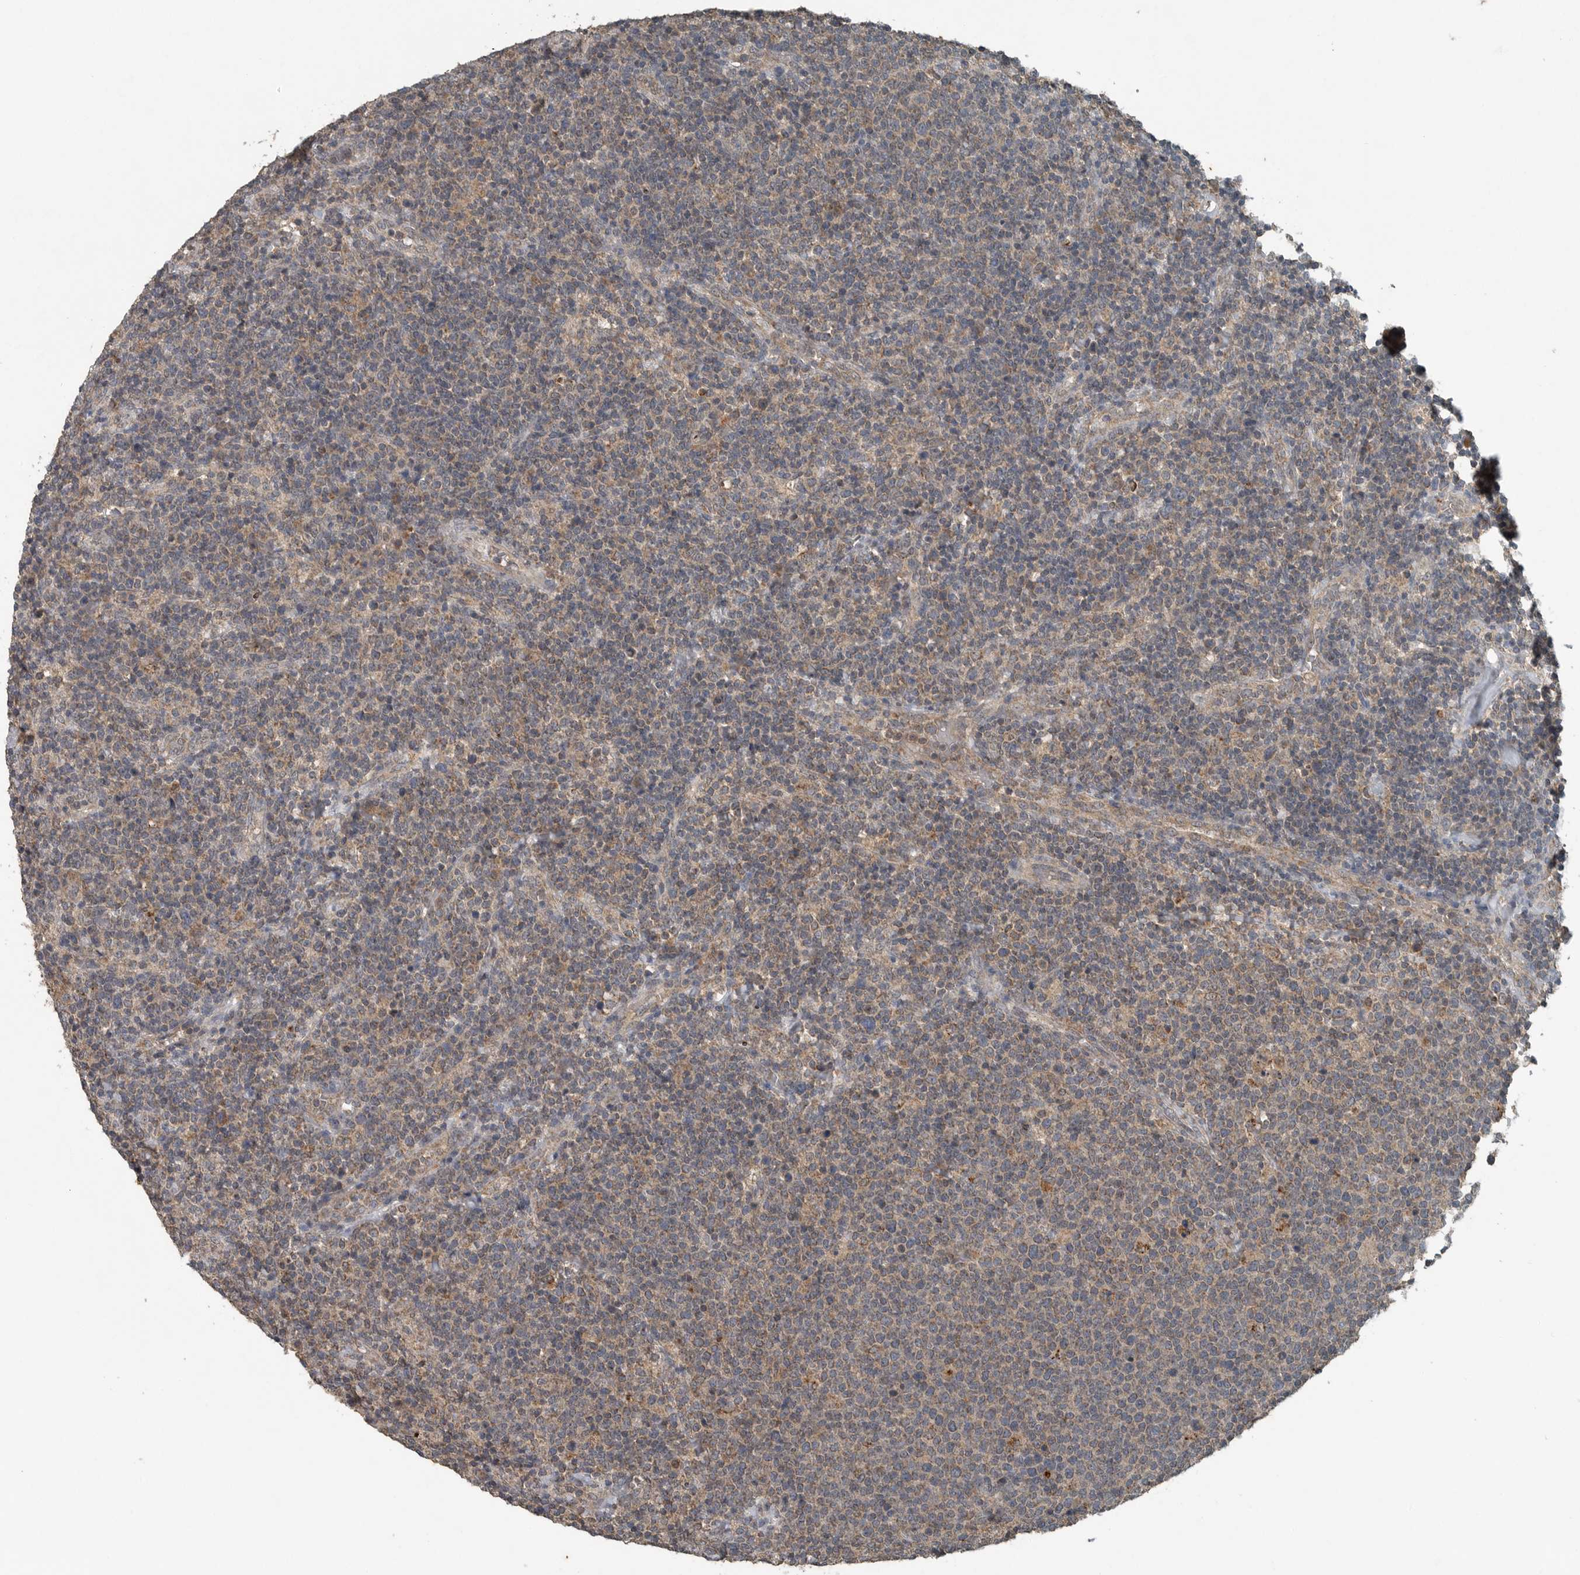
{"staining": {"intensity": "weak", "quantity": "25%-75%", "location": "cytoplasmic/membranous"}, "tissue": "lymphoma", "cell_type": "Tumor cells", "image_type": "cancer", "snomed": [{"axis": "morphology", "description": "Malignant lymphoma, non-Hodgkin's type, High grade"}, {"axis": "topography", "description": "Lymph node"}], "caption": "Immunohistochemical staining of lymphoma demonstrates weak cytoplasmic/membranous protein expression in approximately 25%-75% of tumor cells.", "gene": "IL6ST", "patient": {"sex": "male", "age": 61}}